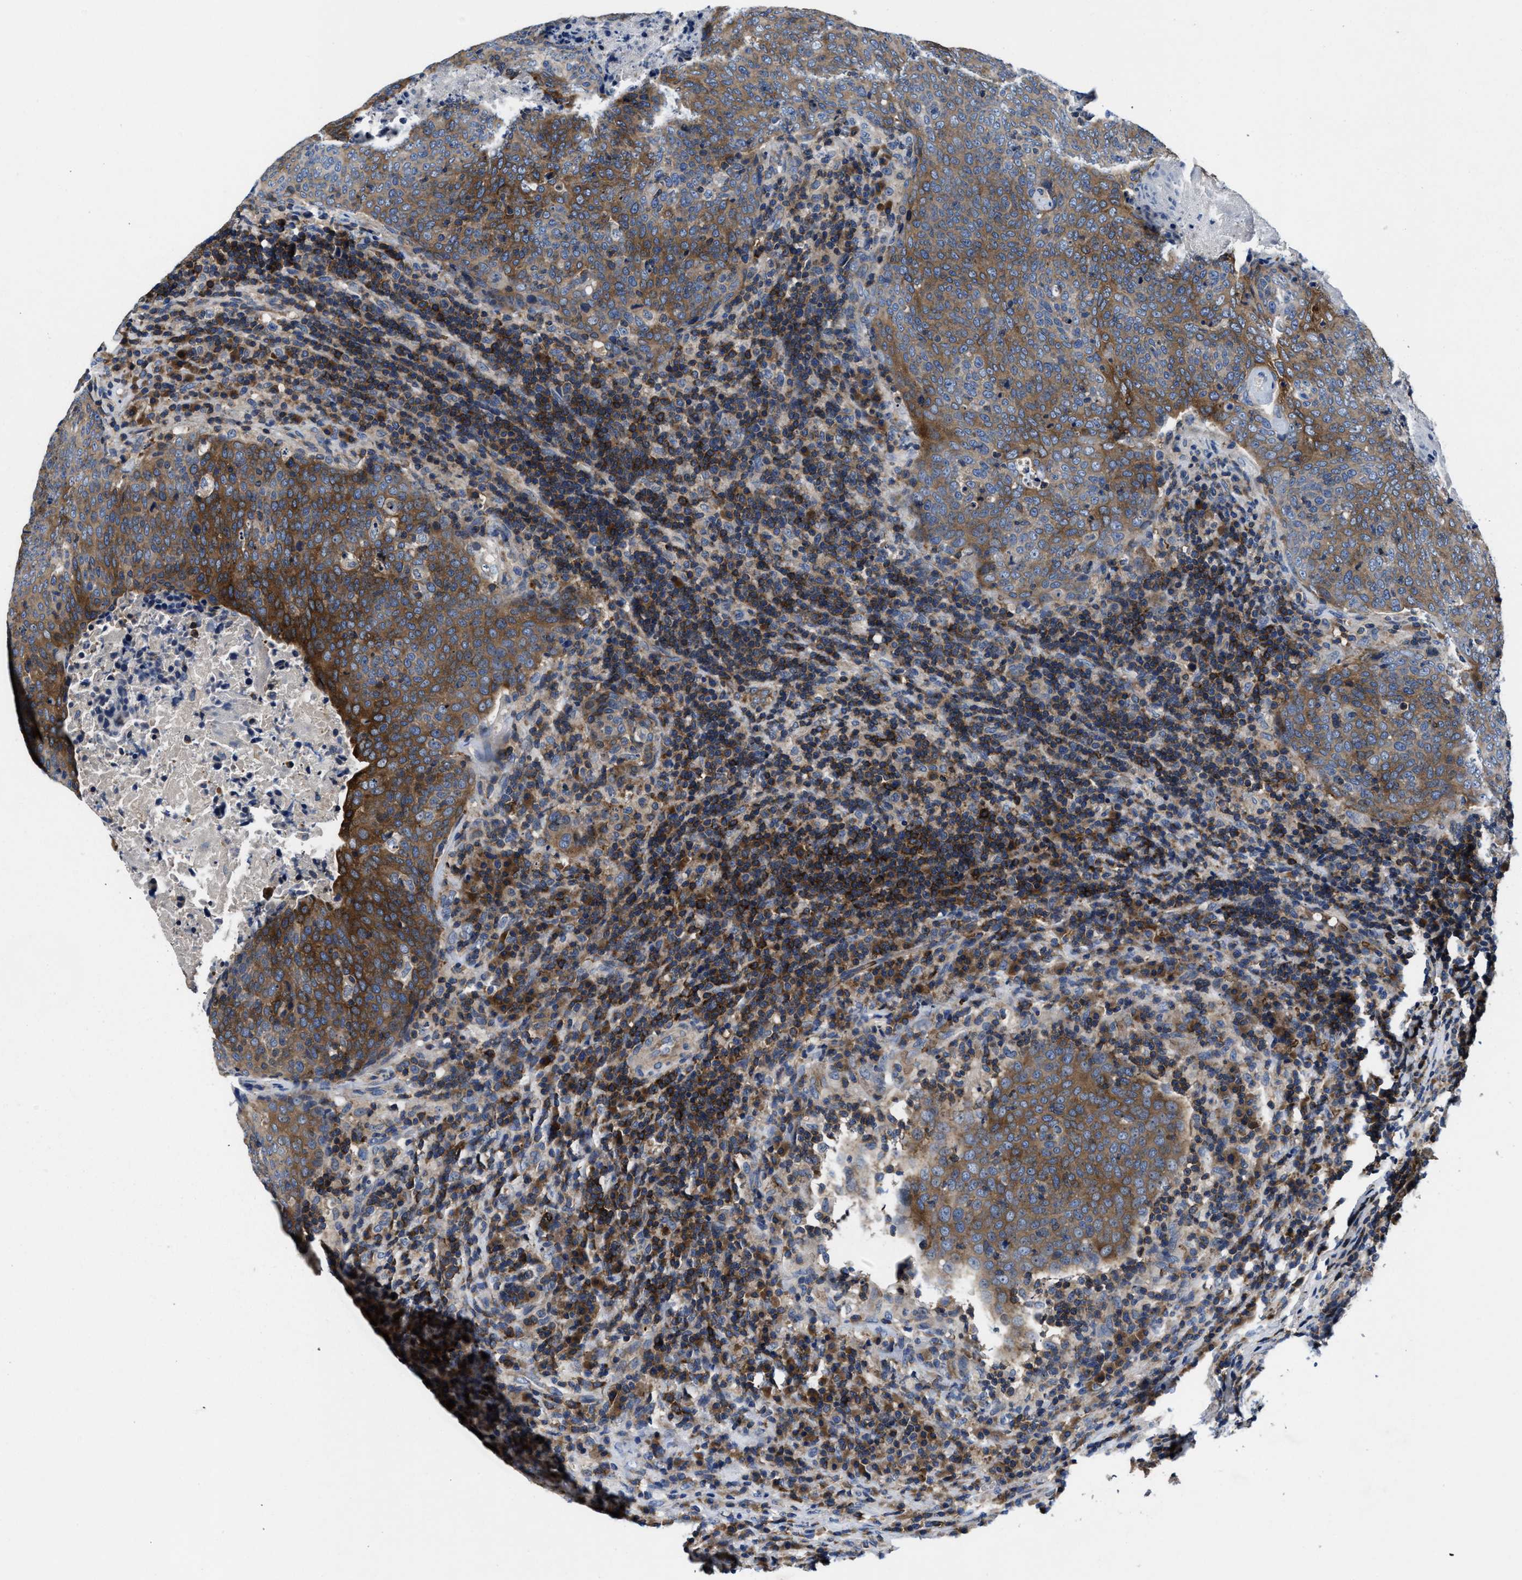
{"staining": {"intensity": "moderate", "quantity": ">75%", "location": "cytoplasmic/membranous"}, "tissue": "head and neck cancer", "cell_type": "Tumor cells", "image_type": "cancer", "snomed": [{"axis": "morphology", "description": "Squamous cell carcinoma, NOS"}, {"axis": "morphology", "description": "Squamous cell carcinoma, metastatic, NOS"}, {"axis": "topography", "description": "Lymph node"}, {"axis": "topography", "description": "Head-Neck"}], "caption": "Human head and neck cancer (metastatic squamous cell carcinoma) stained for a protein (brown) reveals moderate cytoplasmic/membranous positive positivity in approximately >75% of tumor cells.", "gene": "PHLPP1", "patient": {"sex": "male", "age": 62}}